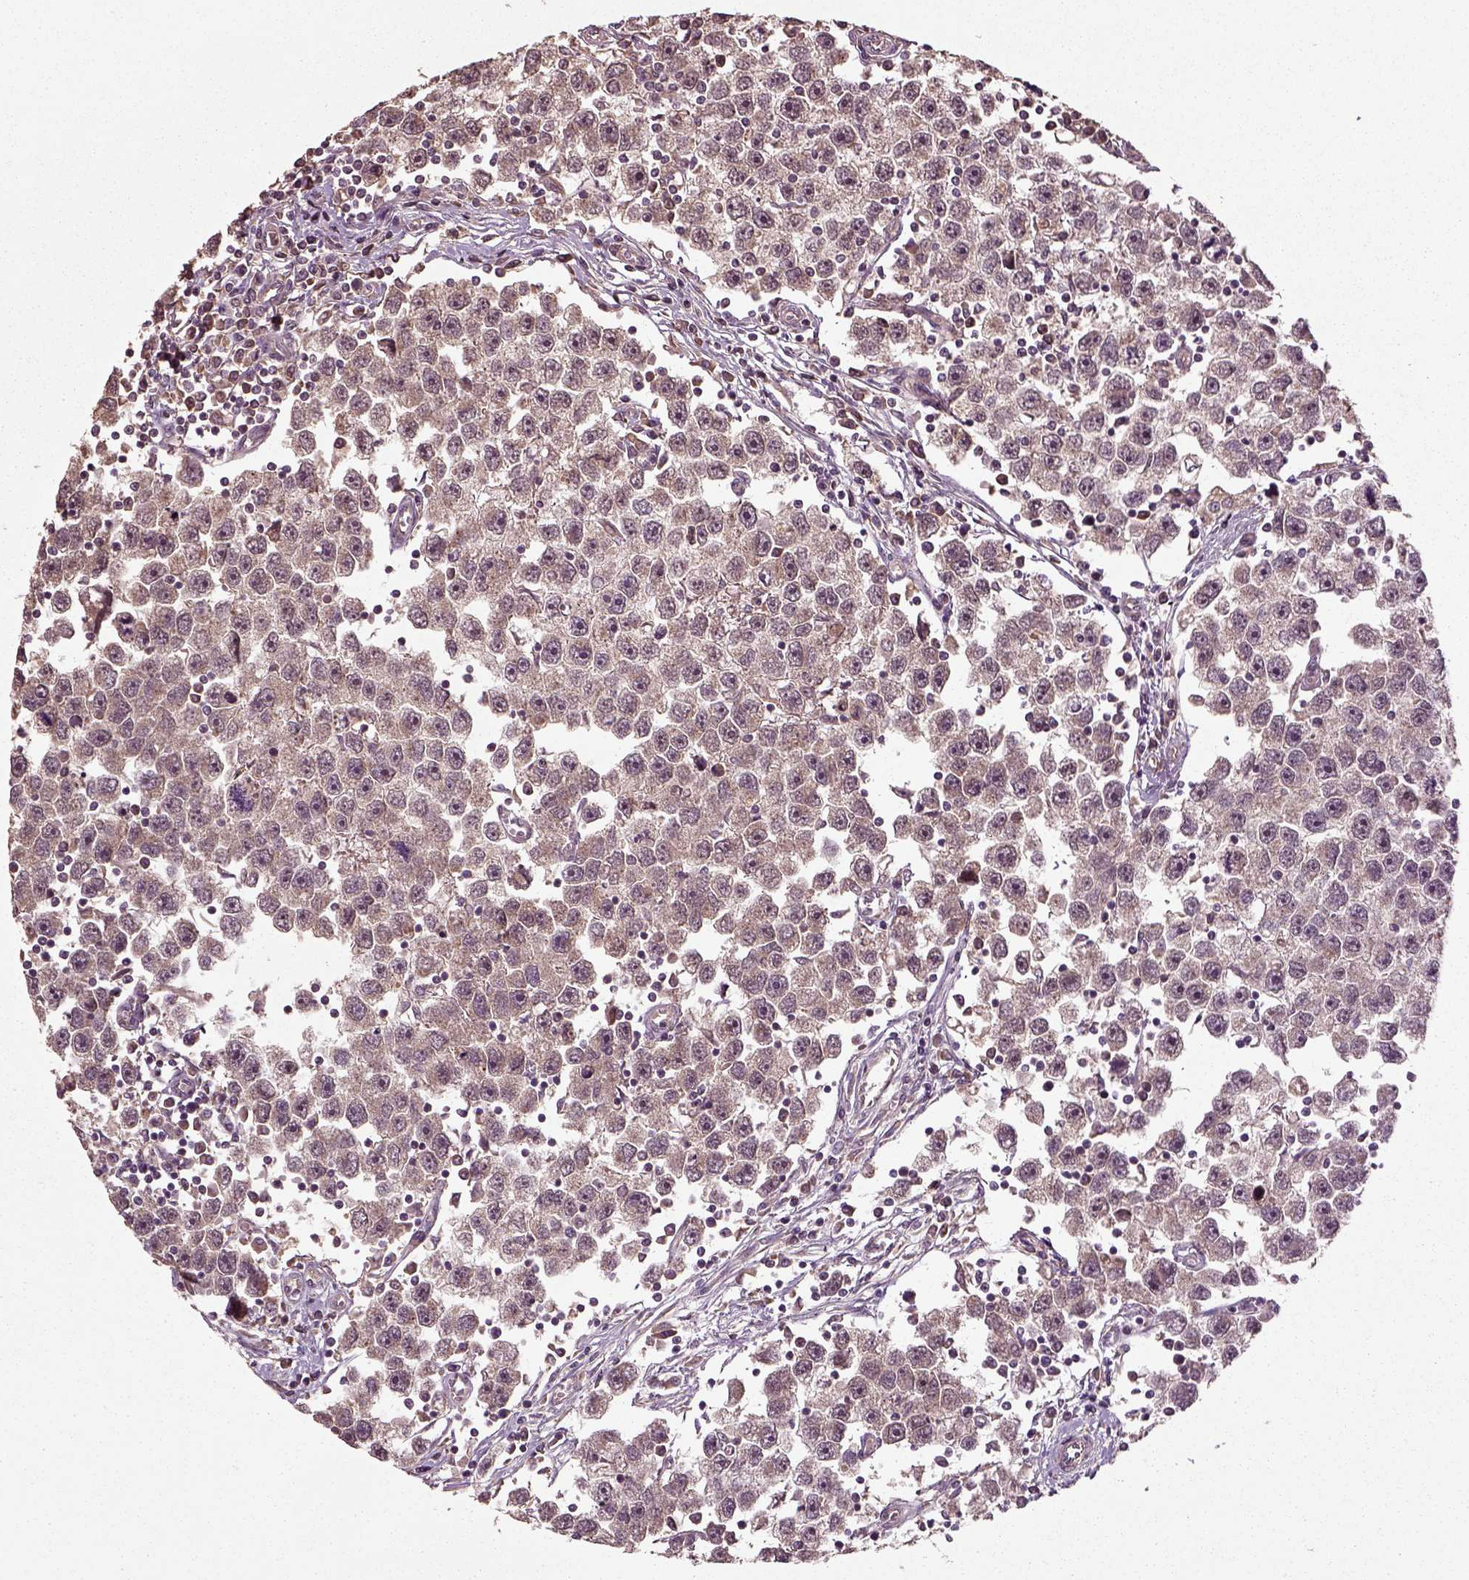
{"staining": {"intensity": "negative", "quantity": "none", "location": "none"}, "tissue": "testis cancer", "cell_type": "Tumor cells", "image_type": "cancer", "snomed": [{"axis": "morphology", "description": "Seminoma, NOS"}, {"axis": "topography", "description": "Testis"}], "caption": "IHC of human seminoma (testis) reveals no positivity in tumor cells.", "gene": "ERV3-1", "patient": {"sex": "male", "age": 30}}